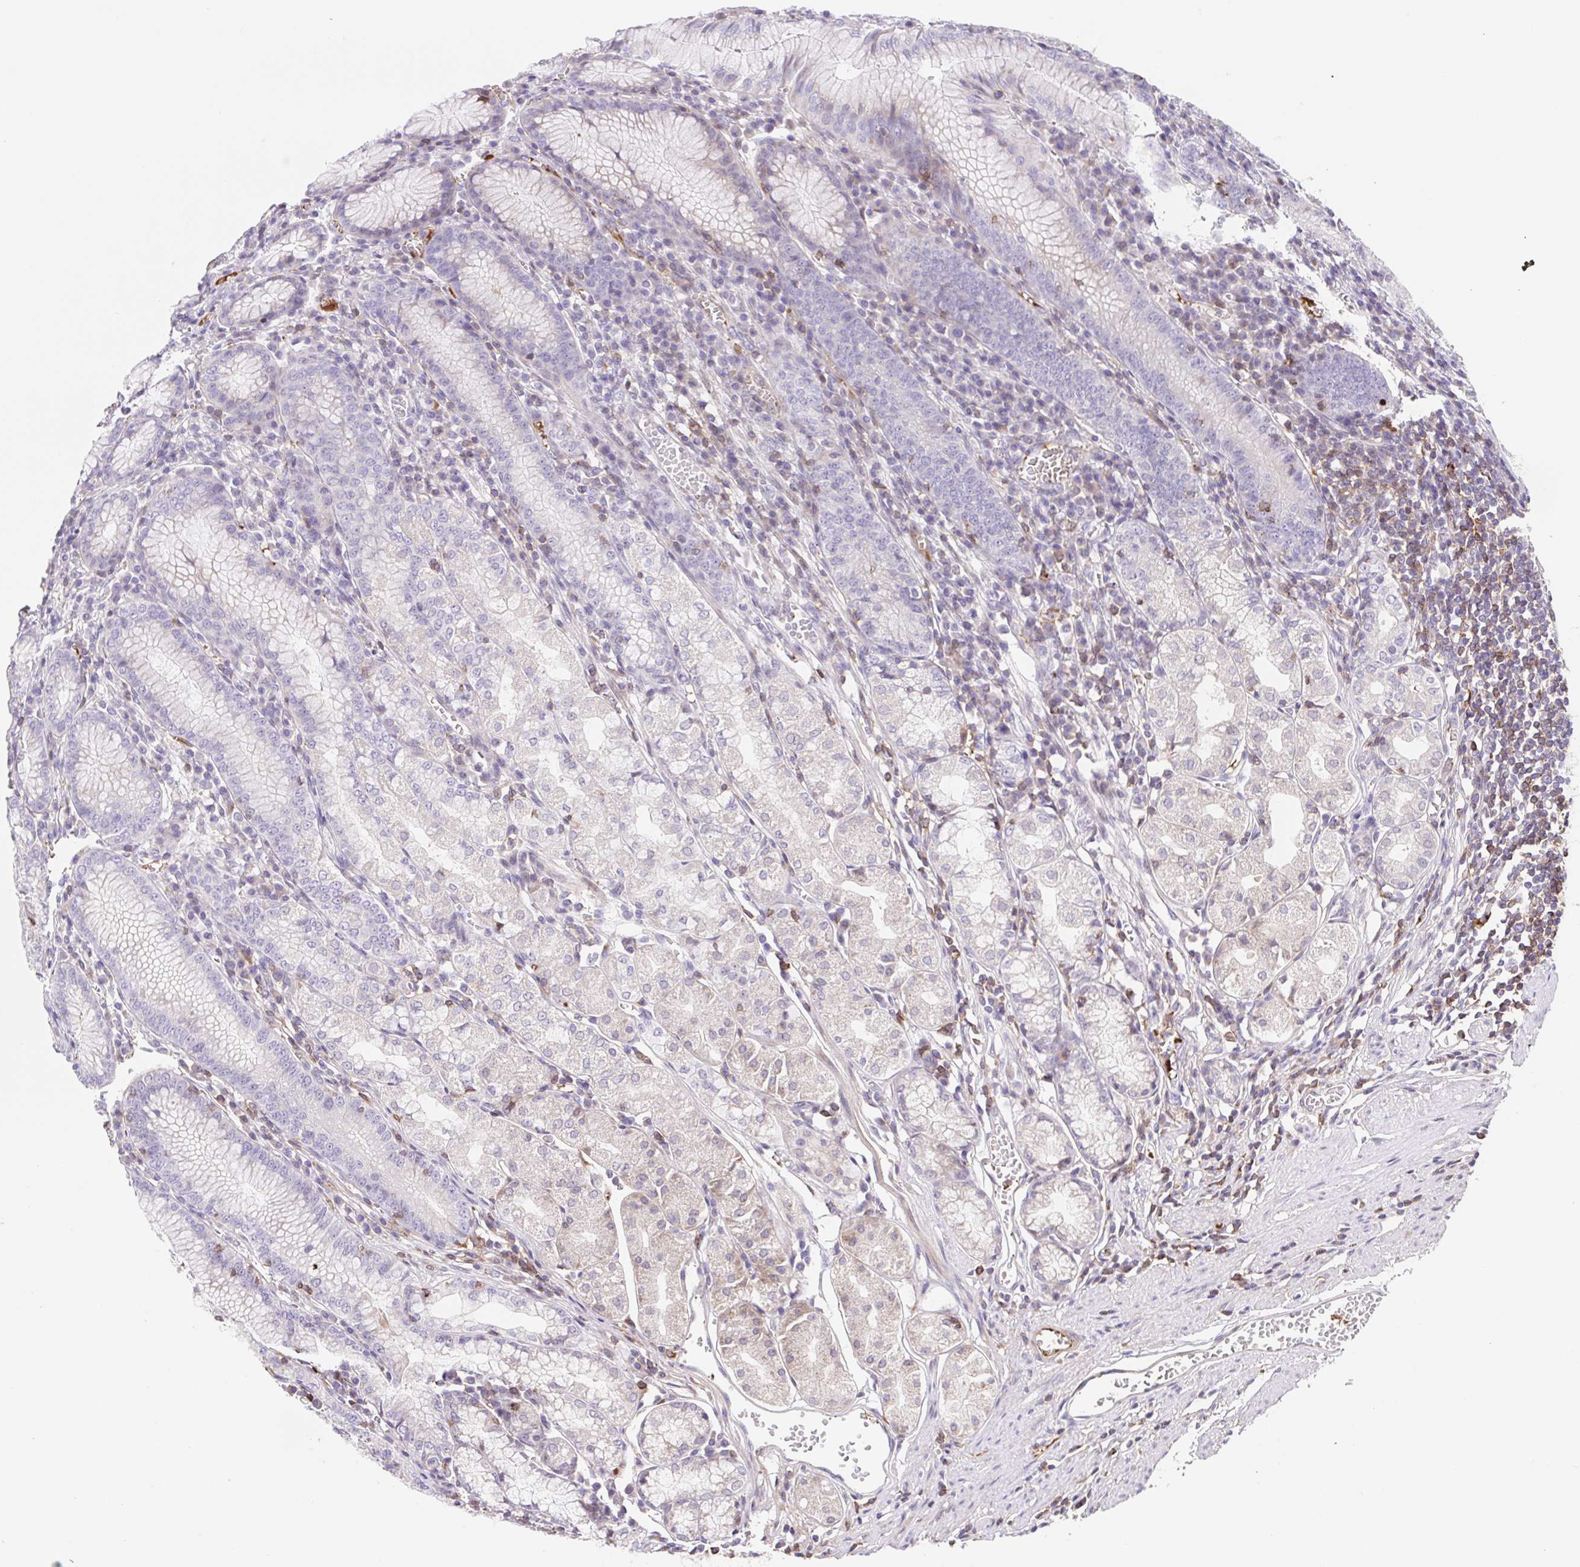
{"staining": {"intensity": "weak", "quantity": "<25%", "location": "cytoplasmic/membranous"}, "tissue": "stomach", "cell_type": "Glandular cells", "image_type": "normal", "snomed": [{"axis": "morphology", "description": "Normal tissue, NOS"}, {"axis": "topography", "description": "Stomach"}], "caption": "Immunohistochemical staining of unremarkable stomach shows no significant expression in glandular cells.", "gene": "TPRG1", "patient": {"sex": "male", "age": 55}}